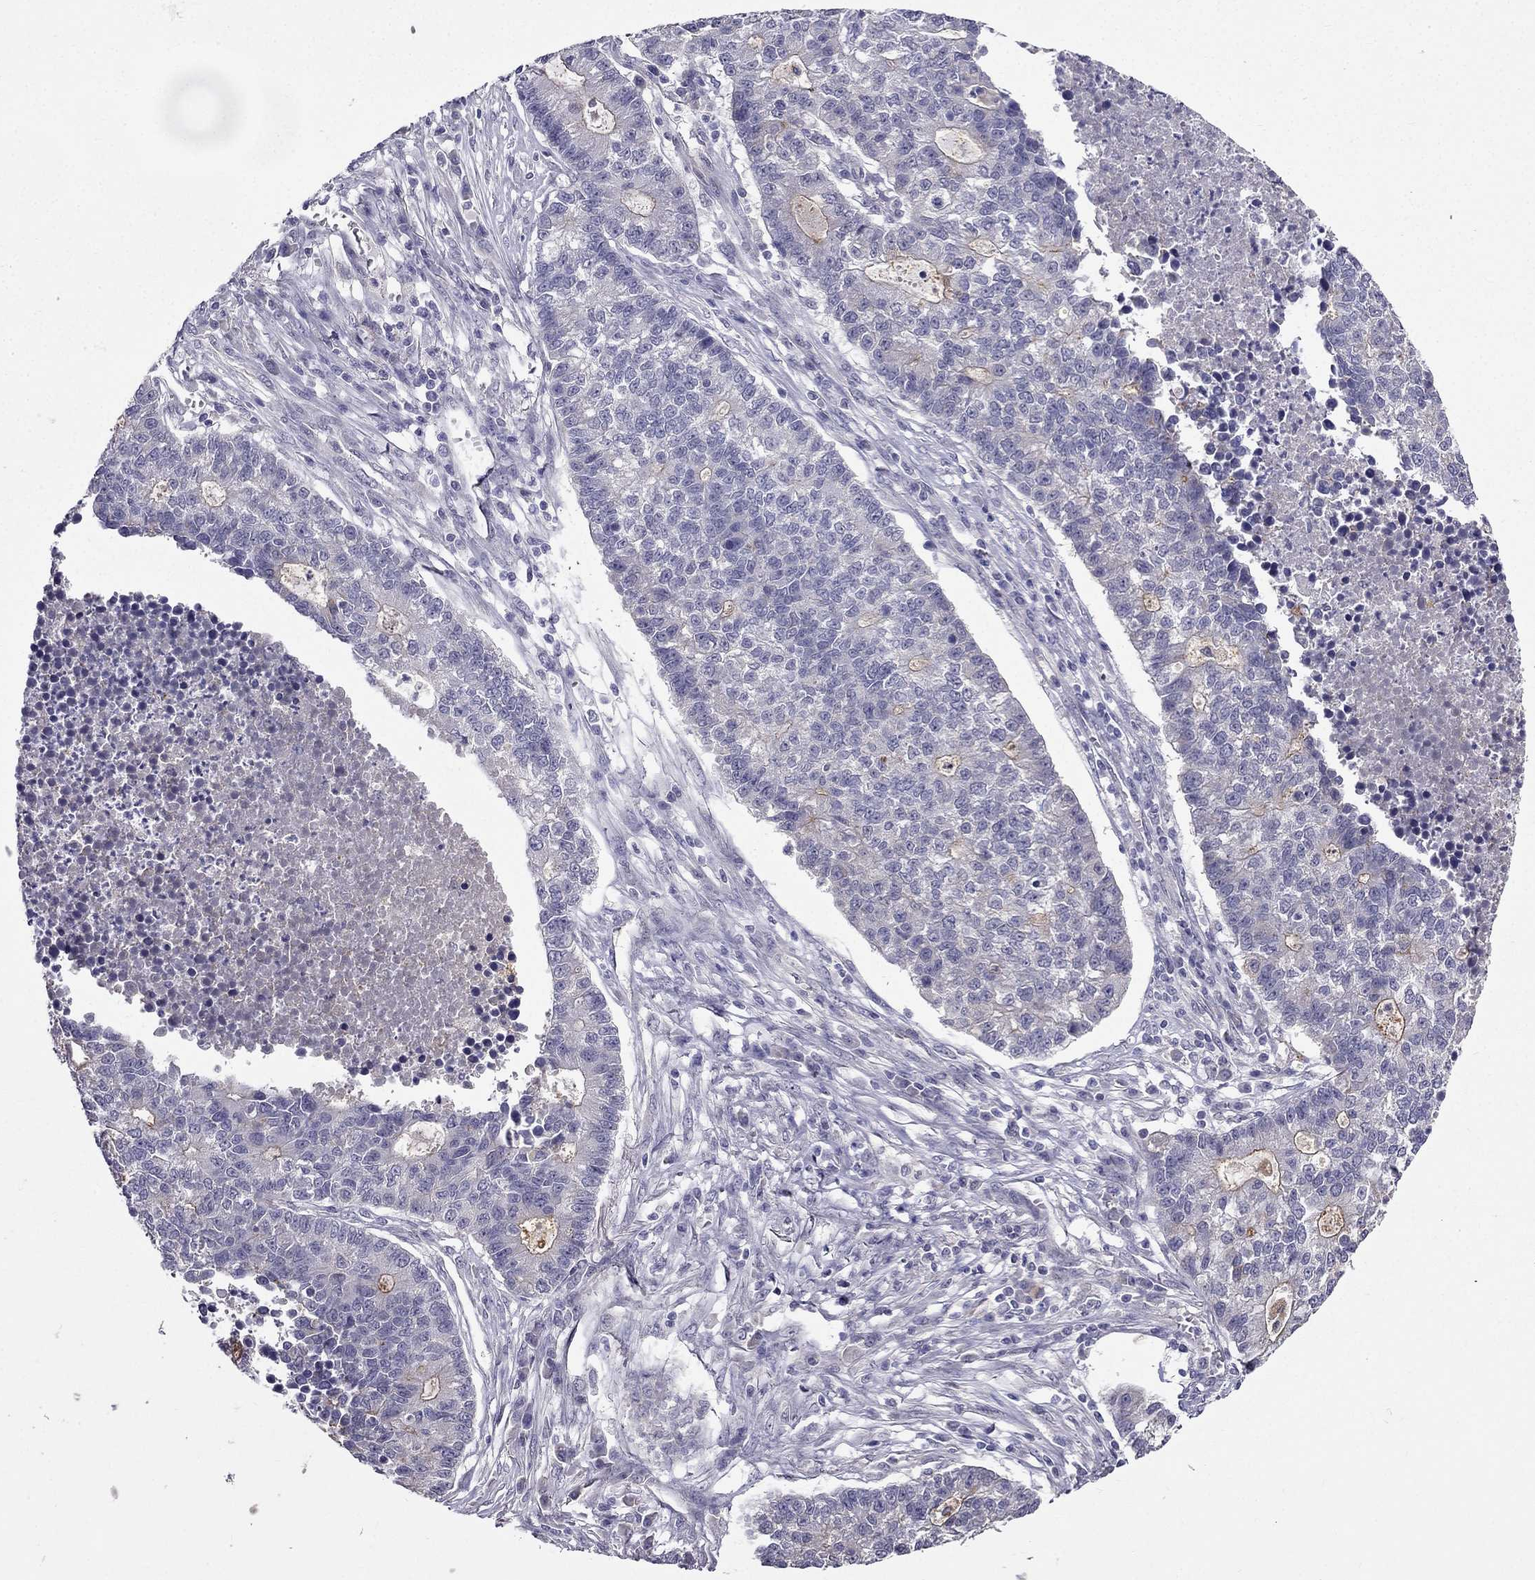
{"staining": {"intensity": "weak", "quantity": "<25%", "location": "cytoplasmic/membranous"}, "tissue": "lung cancer", "cell_type": "Tumor cells", "image_type": "cancer", "snomed": [{"axis": "morphology", "description": "Adenocarcinoma, NOS"}, {"axis": "topography", "description": "Lung"}], "caption": "High power microscopy micrograph of an immunohistochemistry photomicrograph of lung cancer, revealing no significant staining in tumor cells.", "gene": "DUSP15", "patient": {"sex": "male", "age": 57}}